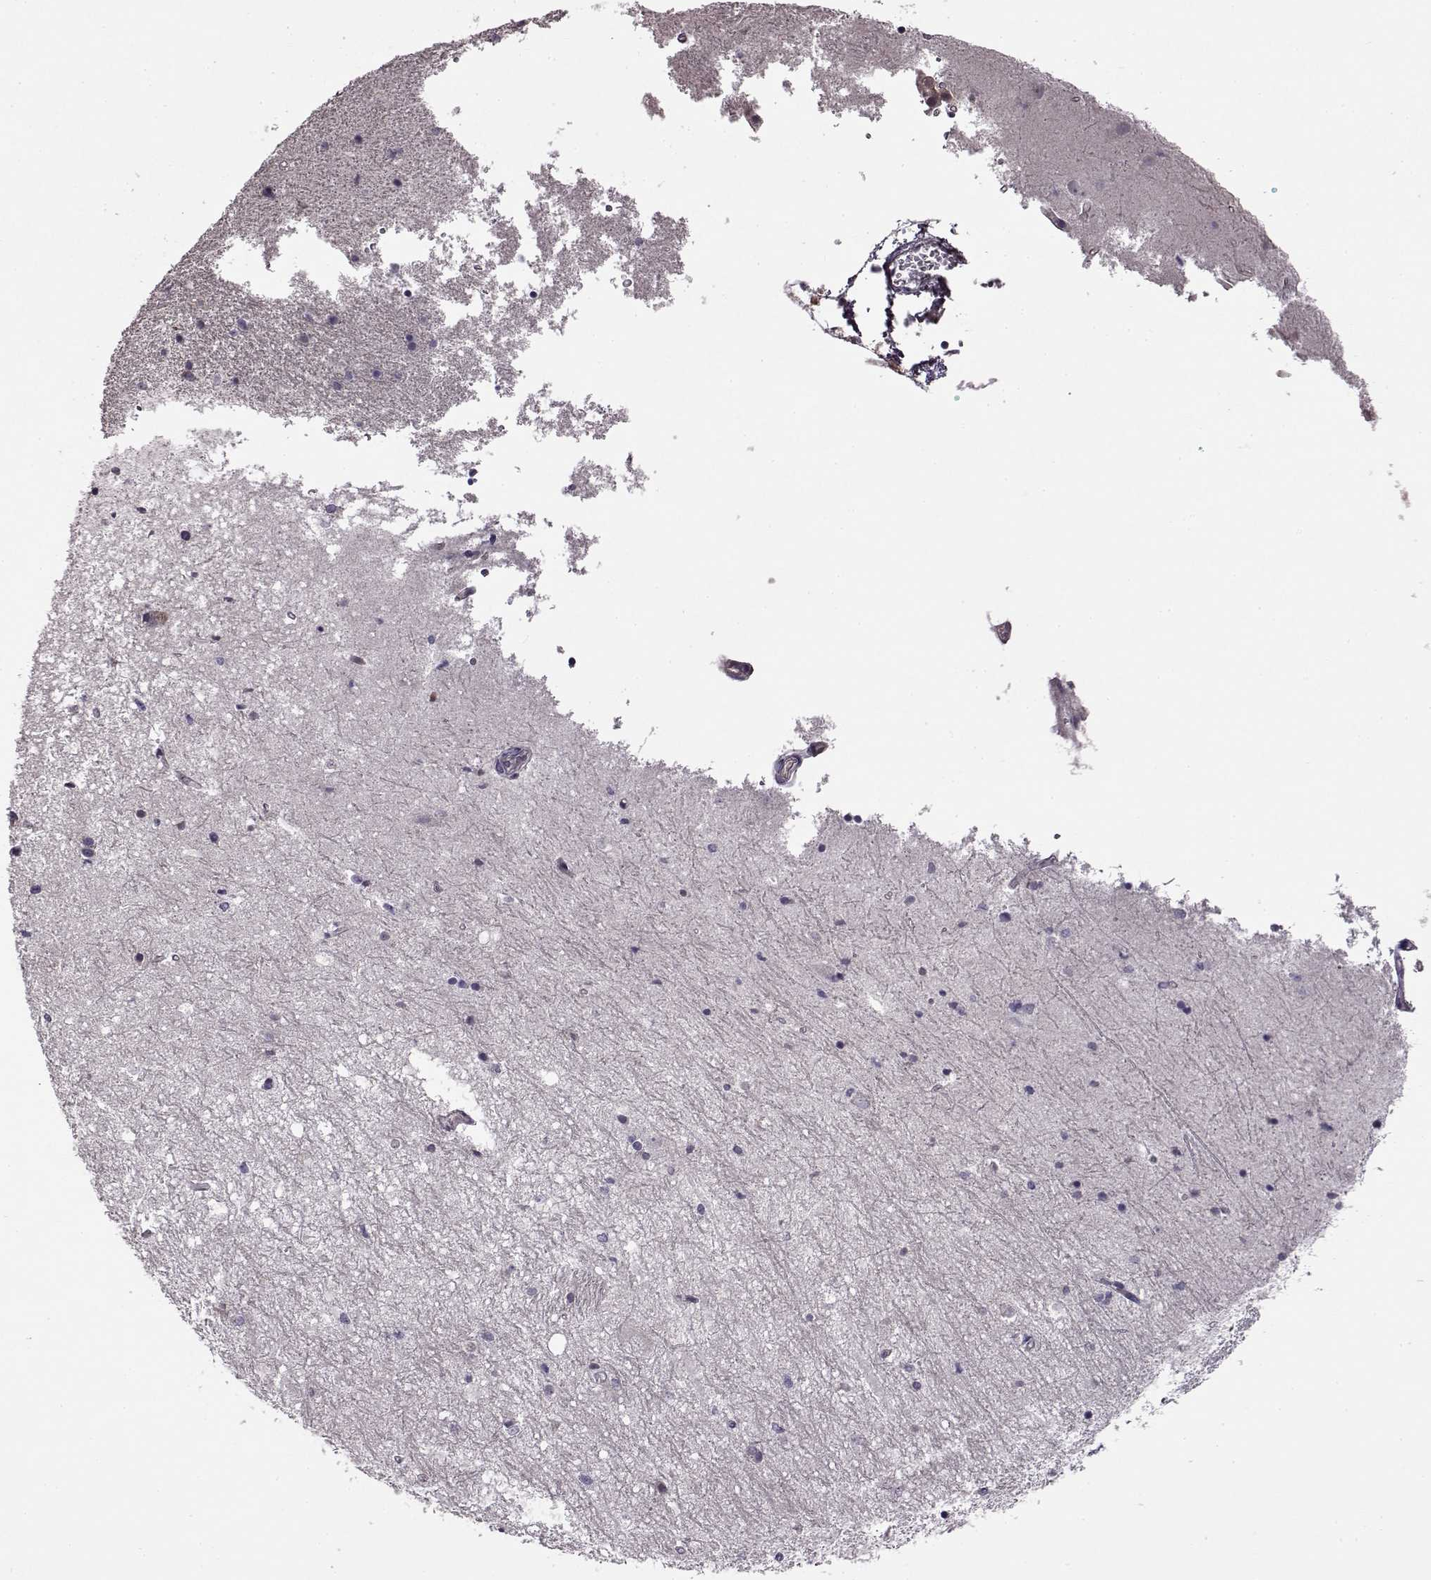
{"staining": {"intensity": "negative", "quantity": "none", "location": "none"}, "tissue": "hippocampus", "cell_type": "Glial cells", "image_type": "normal", "snomed": [{"axis": "morphology", "description": "Normal tissue, NOS"}, {"axis": "topography", "description": "Hippocampus"}], "caption": "Immunohistochemical staining of benign hippocampus reveals no significant positivity in glial cells.", "gene": "EDDM3B", "patient": {"sex": "male", "age": 44}}